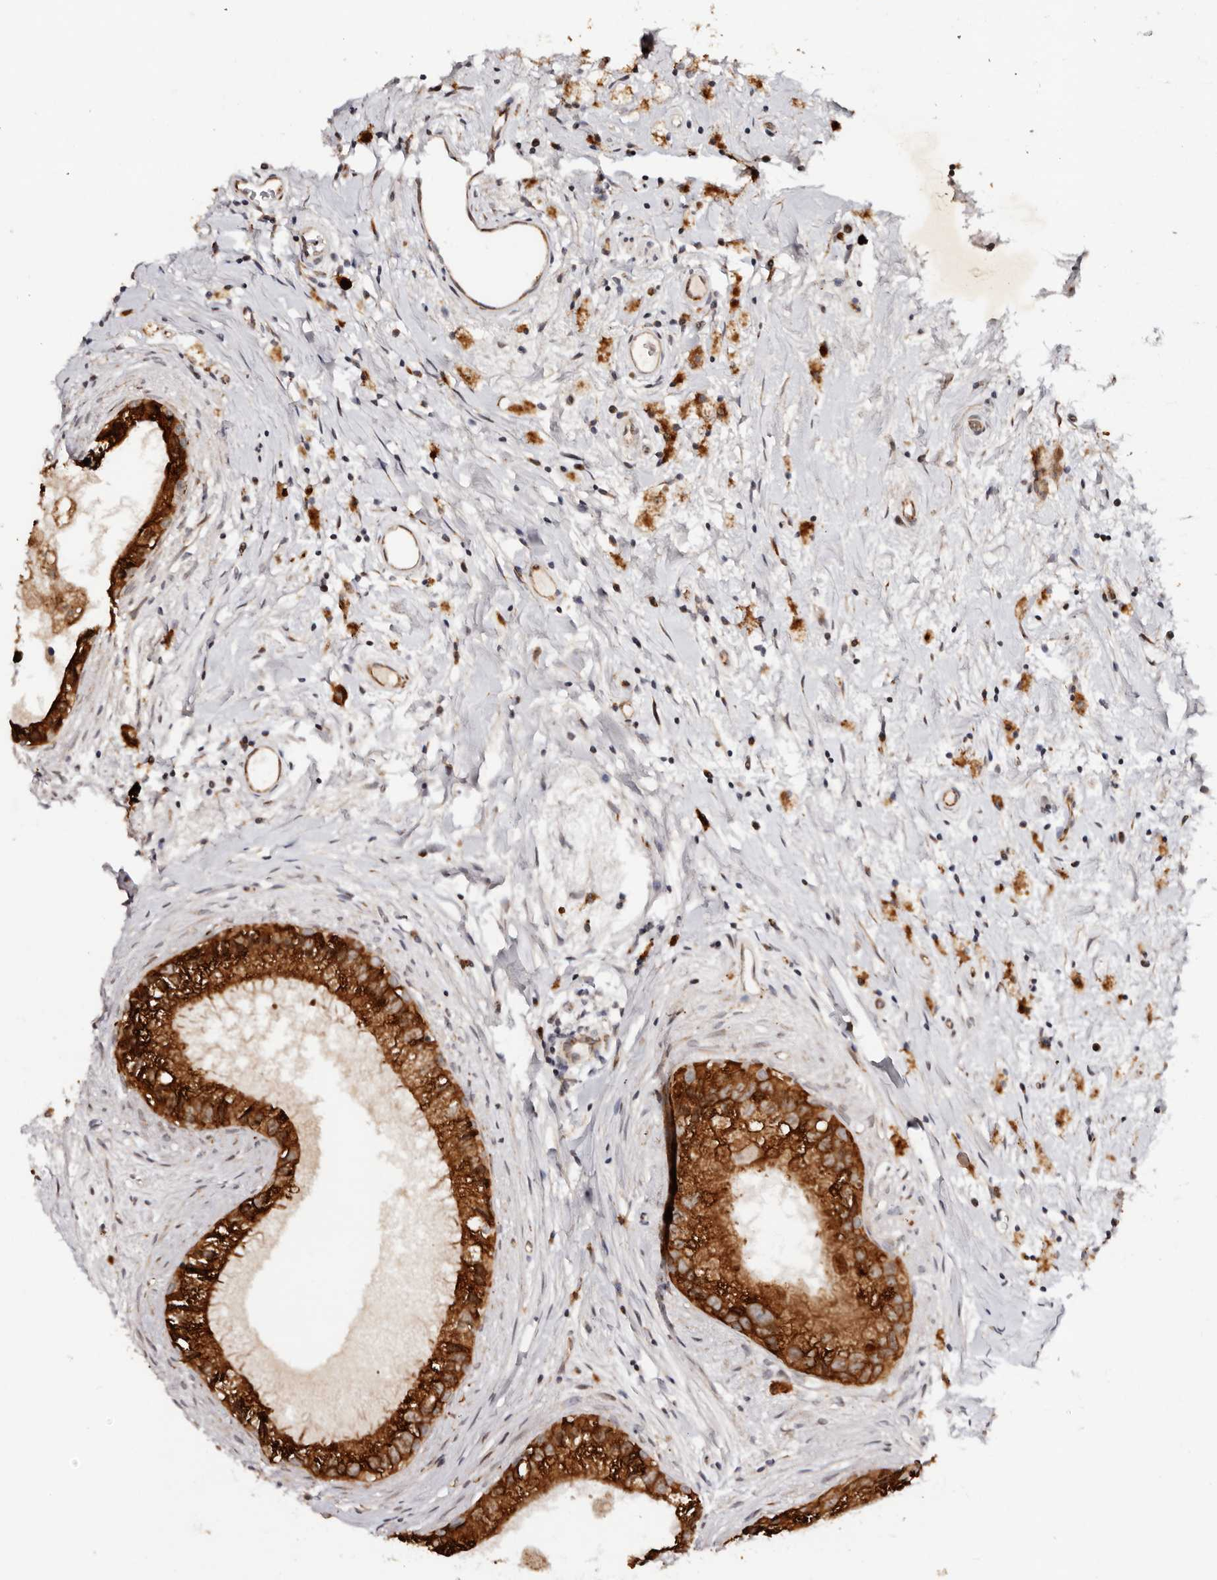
{"staining": {"intensity": "strong", "quantity": ">75%", "location": "cytoplasmic/membranous"}, "tissue": "epididymis", "cell_type": "Glandular cells", "image_type": "normal", "snomed": [{"axis": "morphology", "description": "Normal tissue, NOS"}, {"axis": "topography", "description": "Epididymis"}], "caption": "High-magnification brightfield microscopy of normal epididymis stained with DAB (3,3'-diaminobenzidine) (brown) and counterstained with hematoxylin (blue). glandular cells exhibit strong cytoplasmic/membranous staining is present in approximately>75% of cells.", "gene": "BCL2L15", "patient": {"sex": "male", "age": 80}}